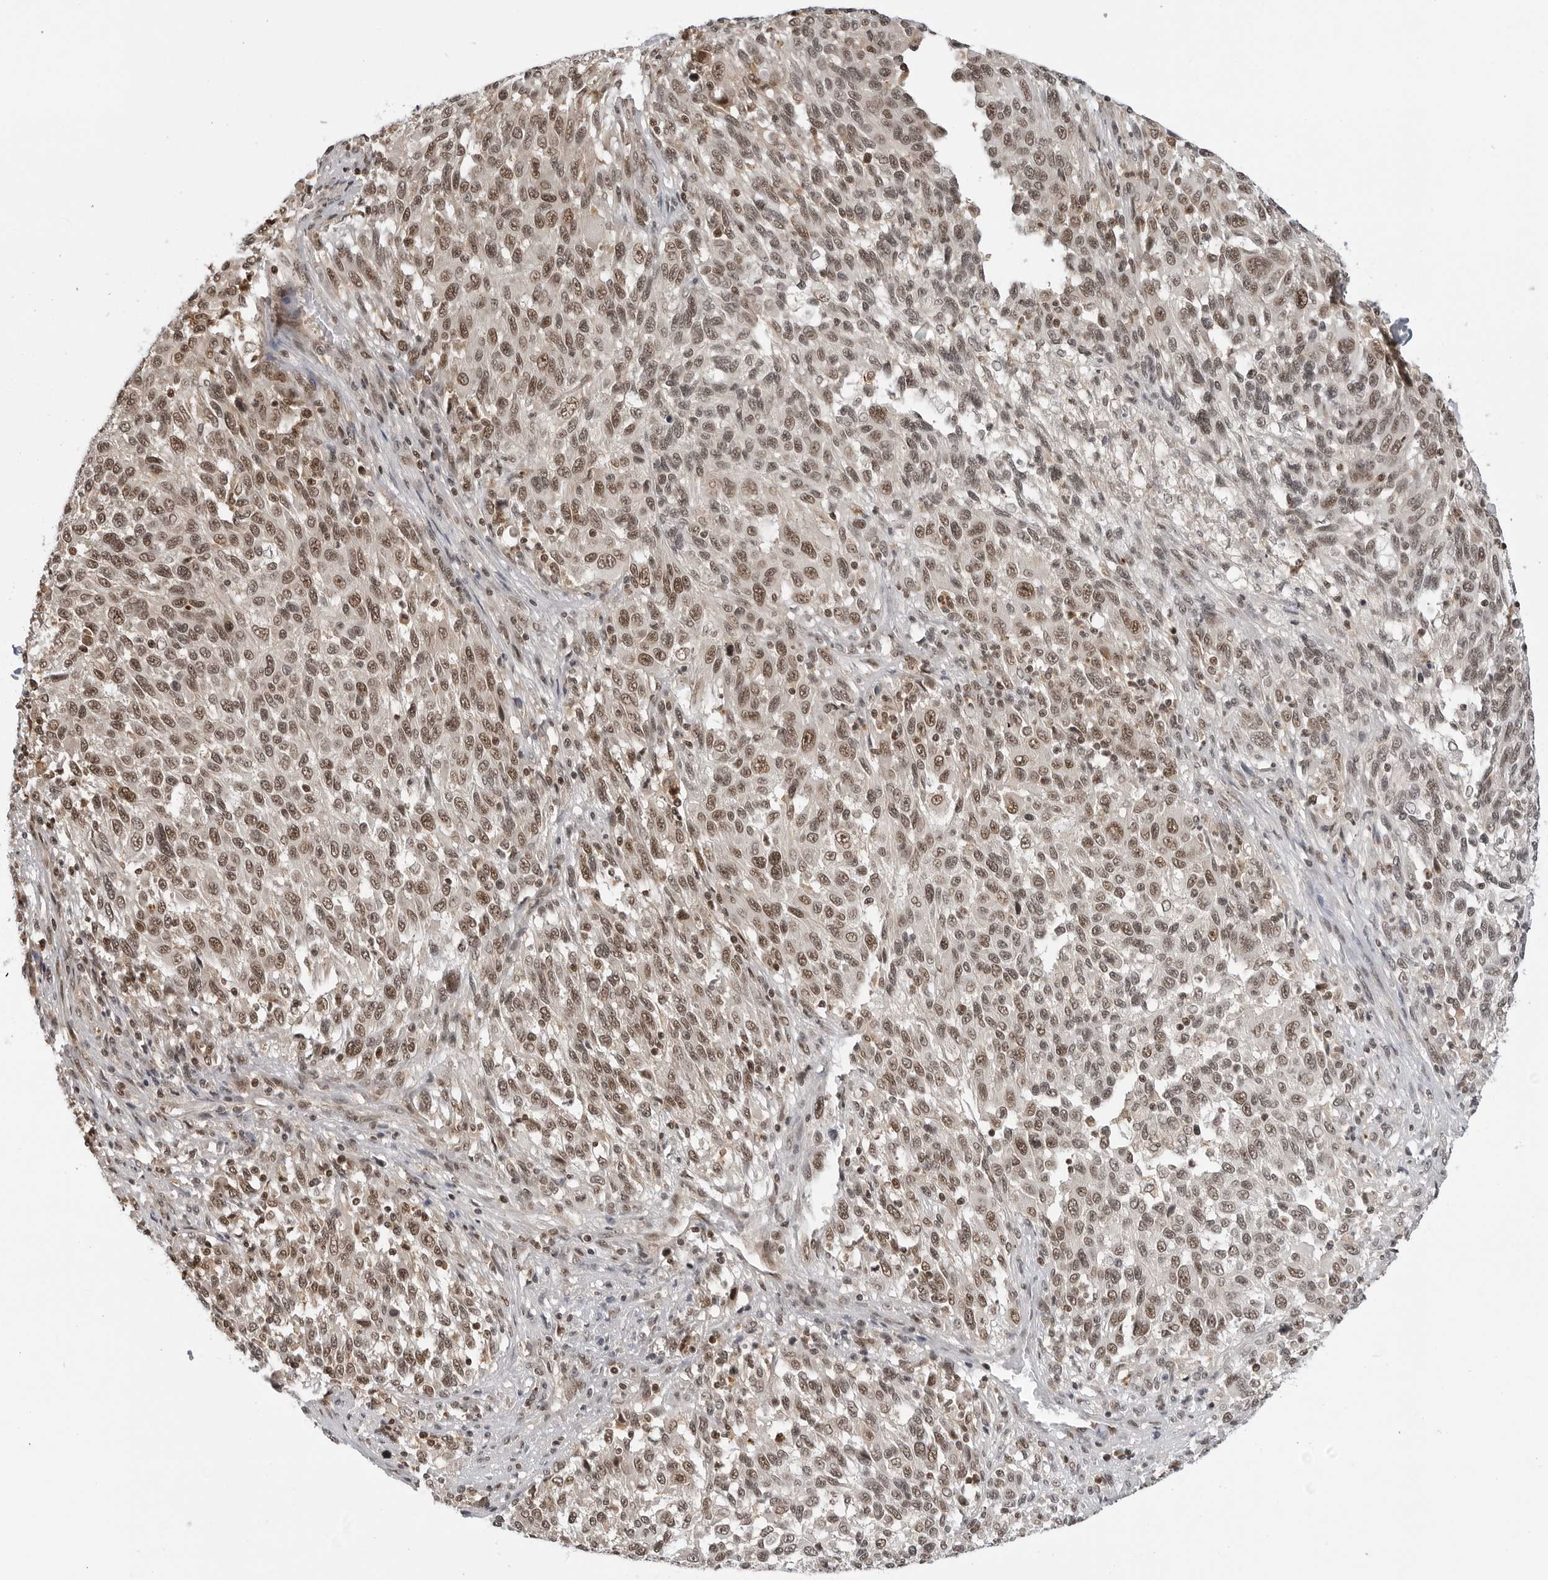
{"staining": {"intensity": "moderate", "quantity": ">75%", "location": "nuclear"}, "tissue": "melanoma", "cell_type": "Tumor cells", "image_type": "cancer", "snomed": [{"axis": "morphology", "description": "Malignant melanoma, Metastatic site"}, {"axis": "topography", "description": "Lymph node"}], "caption": "Protein staining of malignant melanoma (metastatic site) tissue shows moderate nuclear positivity in about >75% of tumor cells.", "gene": "C8orf33", "patient": {"sex": "male", "age": 61}}